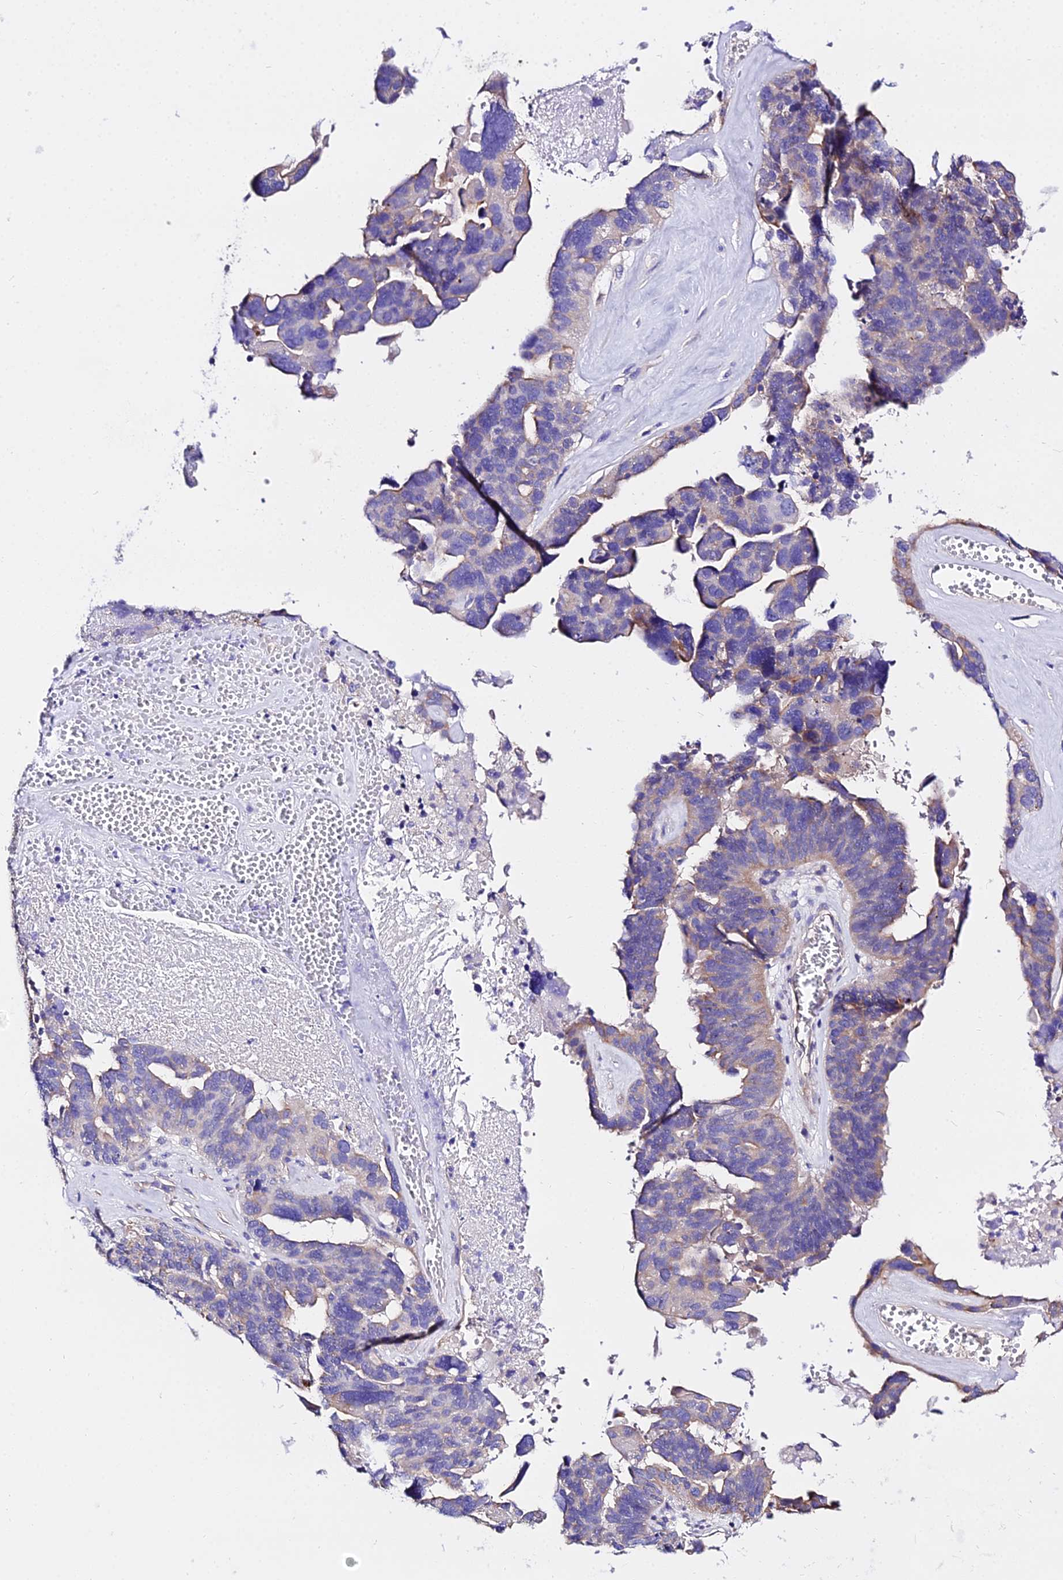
{"staining": {"intensity": "weak", "quantity": "<25%", "location": "cytoplasmic/membranous"}, "tissue": "ovarian cancer", "cell_type": "Tumor cells", "image_type": "cancer", "snomed": [{"axis": "morphology", "description": "Cystadenocarcinoma, serous, NOS"}, {"axis": "topography", "description": "Ovary"}], "caption": "A histopathology image of human serous cystadenocarcinoma (ovarian) is negative for staining in tumor cells. (DAB IHC, high magnification).", "gene": "DAW1", "patient": {"sex": "female", "age": 59}}